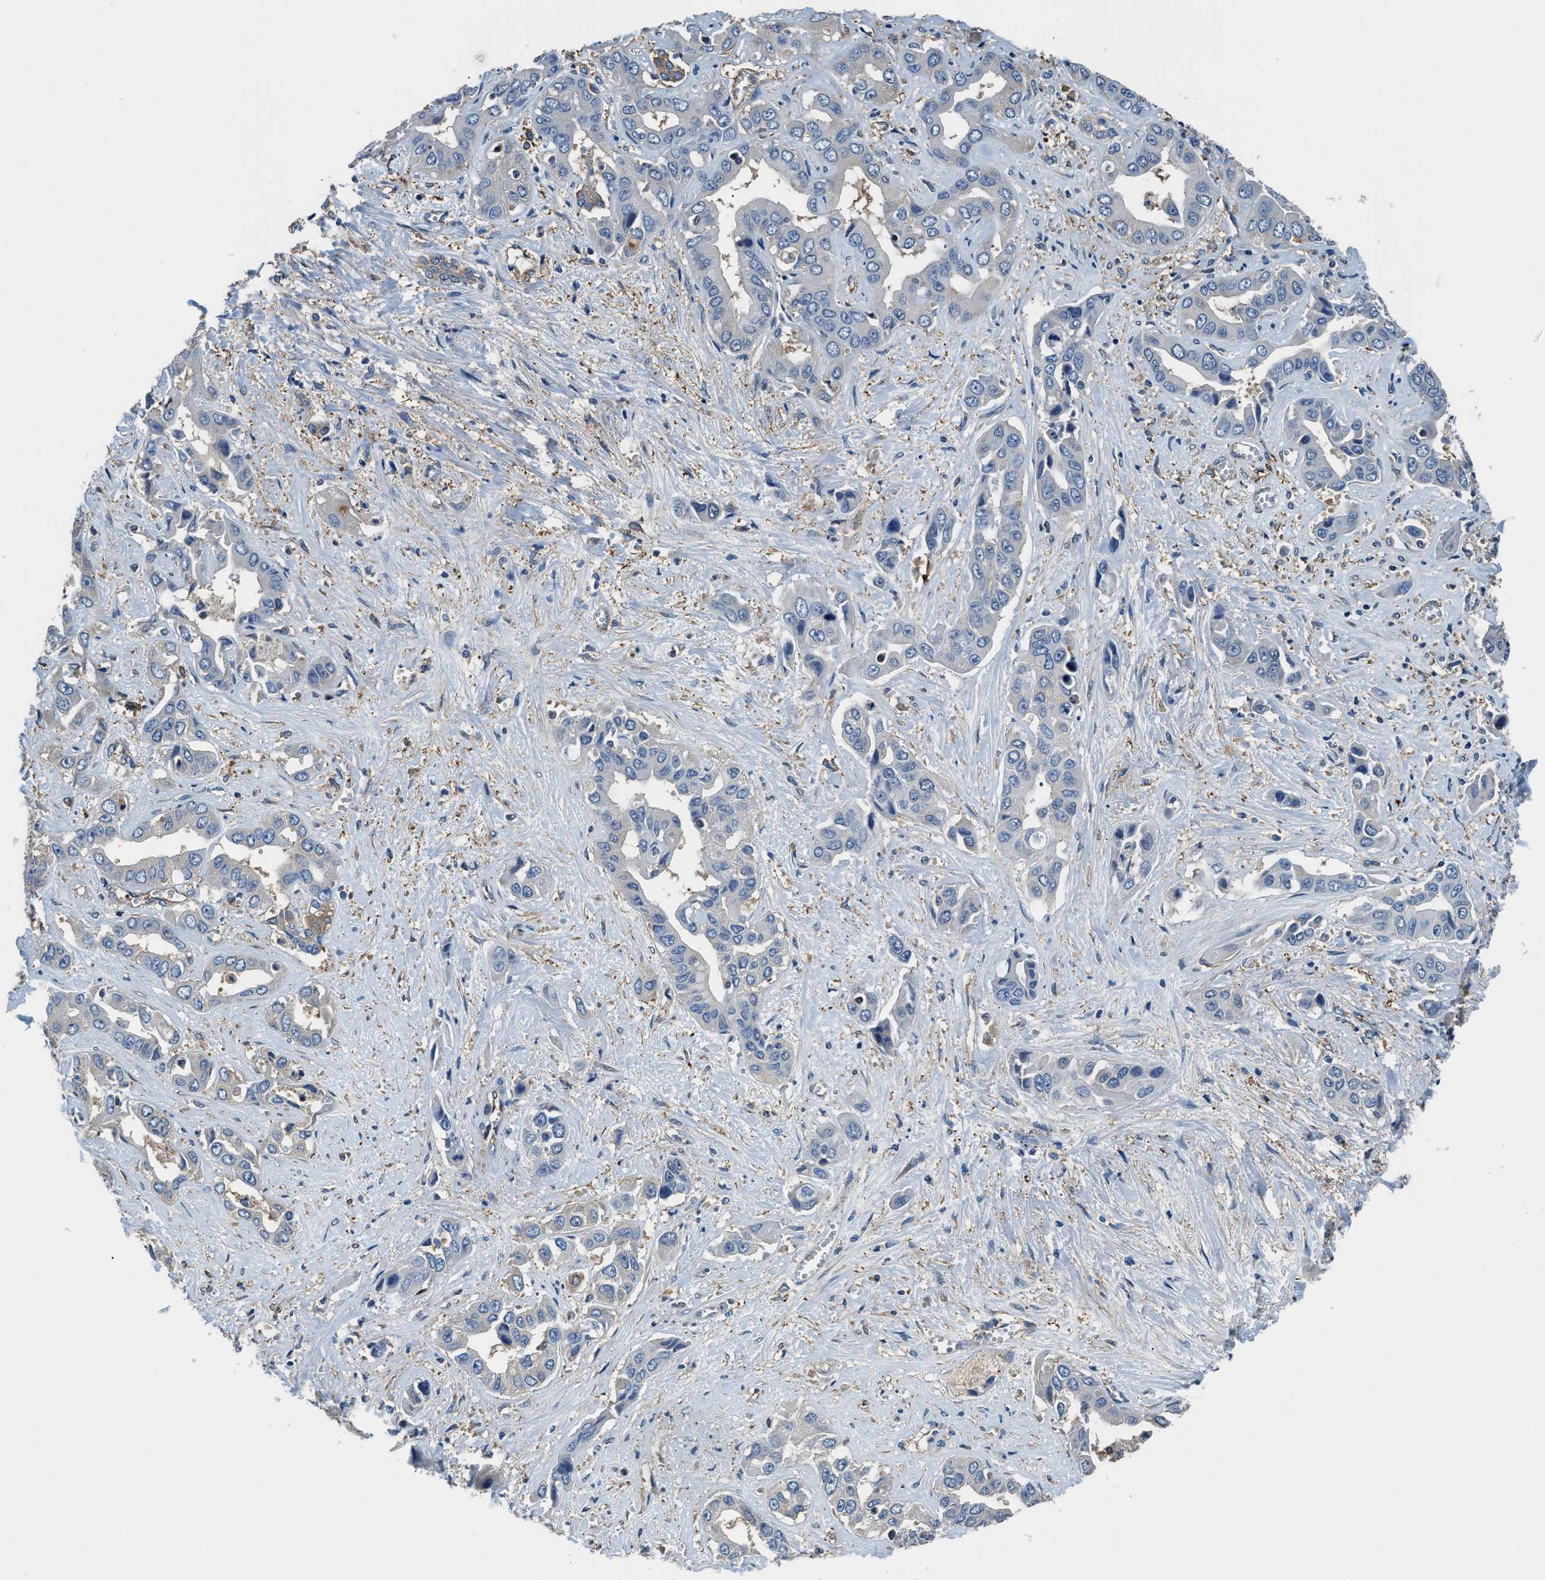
{"staining": {"intensity": "negative", "quantity": "none", "location": "none"}, "tissue": "liver cancer", "cell_type": "Tumor cells", "image_type": "cancer", "snomed": [{"axis": "morphology", "description": "Cholangiocarcinoma"}, {"axis": "topography", "description": "Liver"}], "caption": "Liver cholangiocarcinoma was stained to show a protein in brown. There is no significant expression in tumor cells.", "gene": "EEA1", "patient": {"sex": "female", "age": 52}}